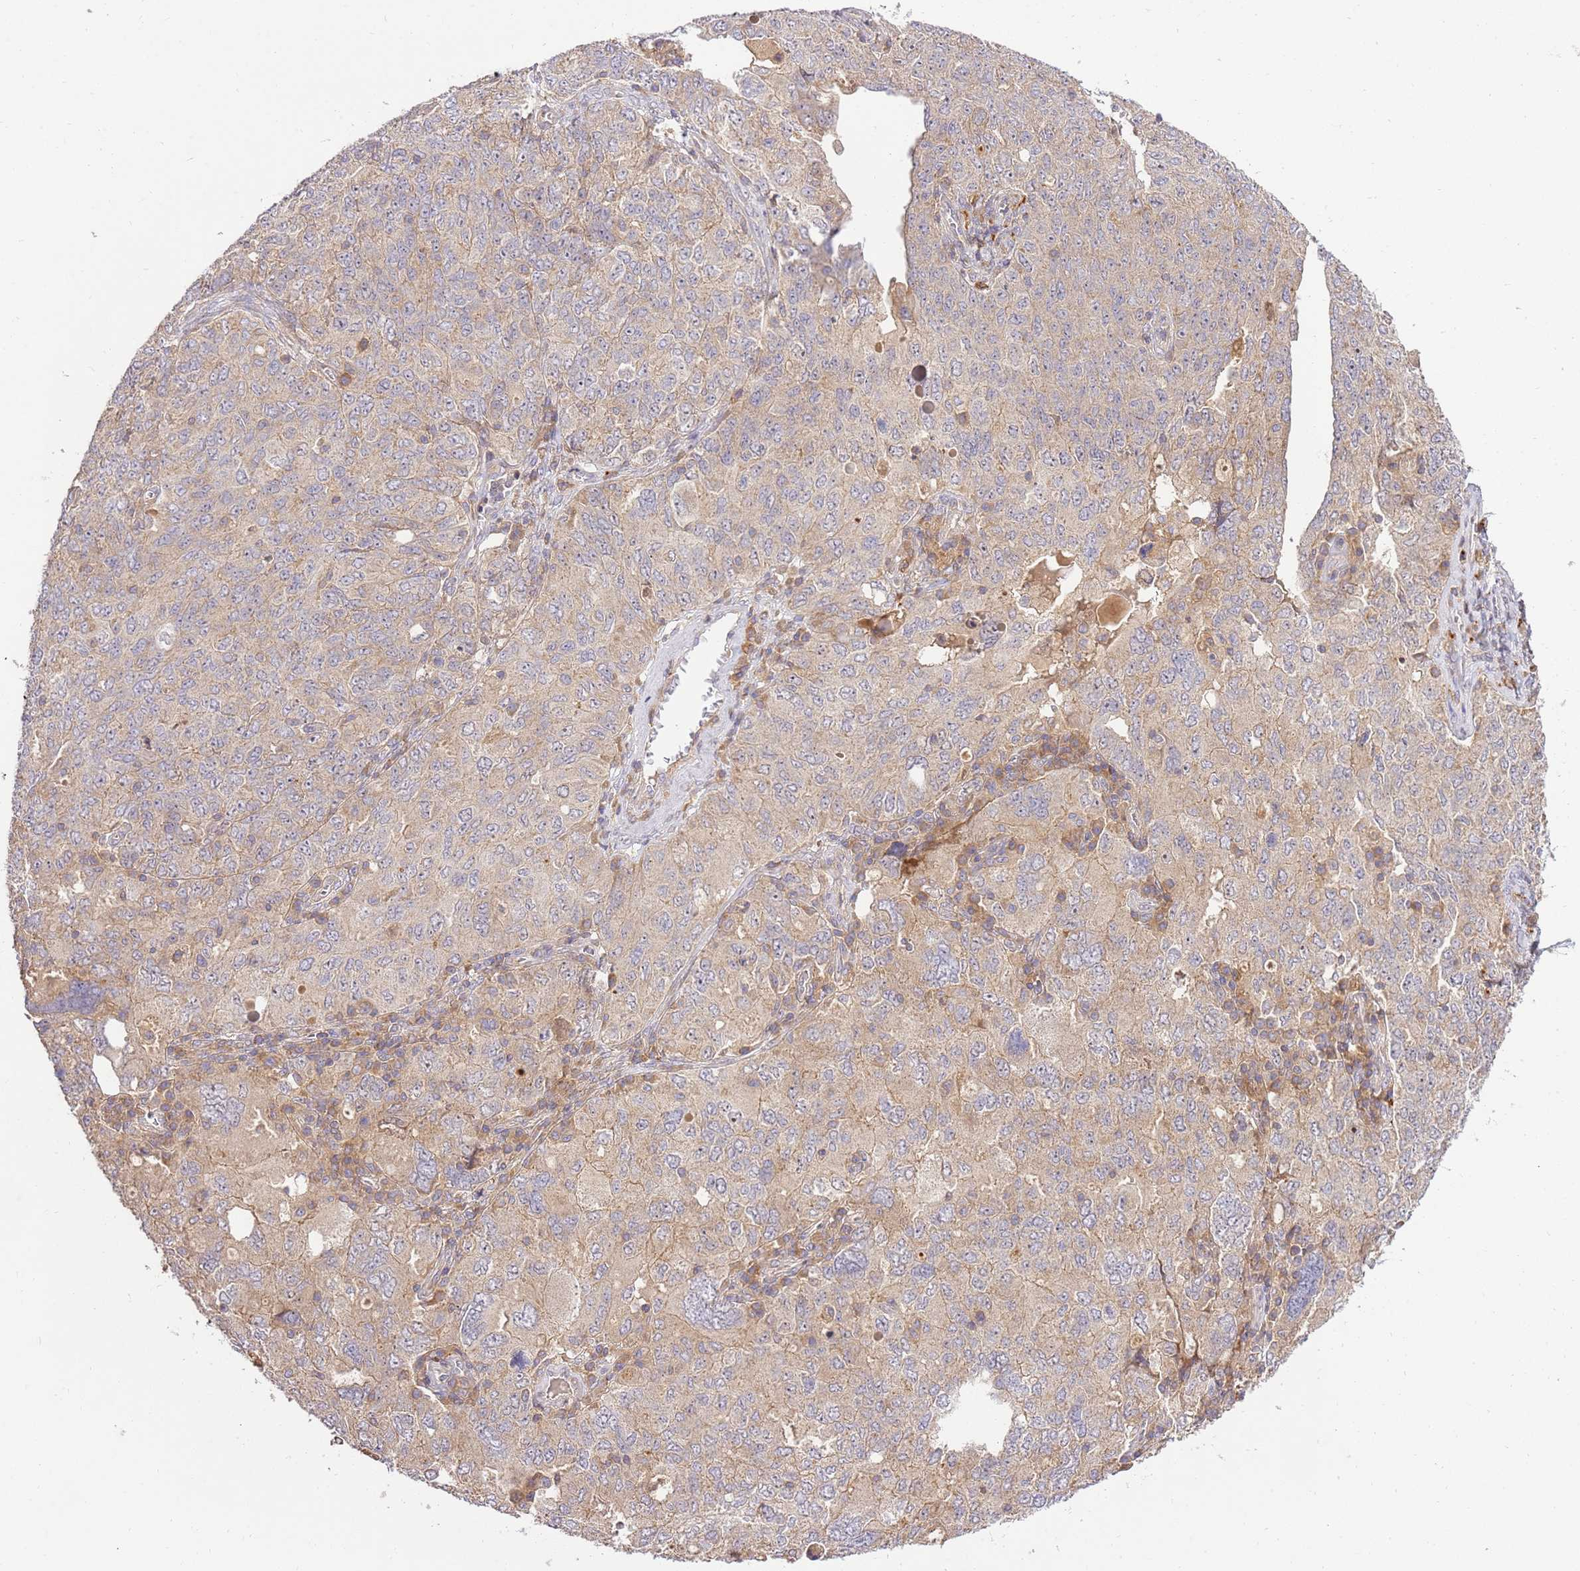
{"staining": {"intensity": "weak", "quantity": "<25%", "location": "cytoplasmic/membranous"}, "tissue": "ovarian cancer", "cell_type": "Tumor cells", "image_type": "cancer", "snomed": [{"axis": "morphology", "description": "Carcinoma, endometroid"}, {"axis": "topography", "description": "Ovary"}], "caption": "This image is of ovarian endometroid carcinoma stained with IHC to label a protein in brown with the nuclei are counter-stained blue. There is no staining in tumor cells.", "gene": "GAREM1", "patient": {"sex": "female", "age": 62}}